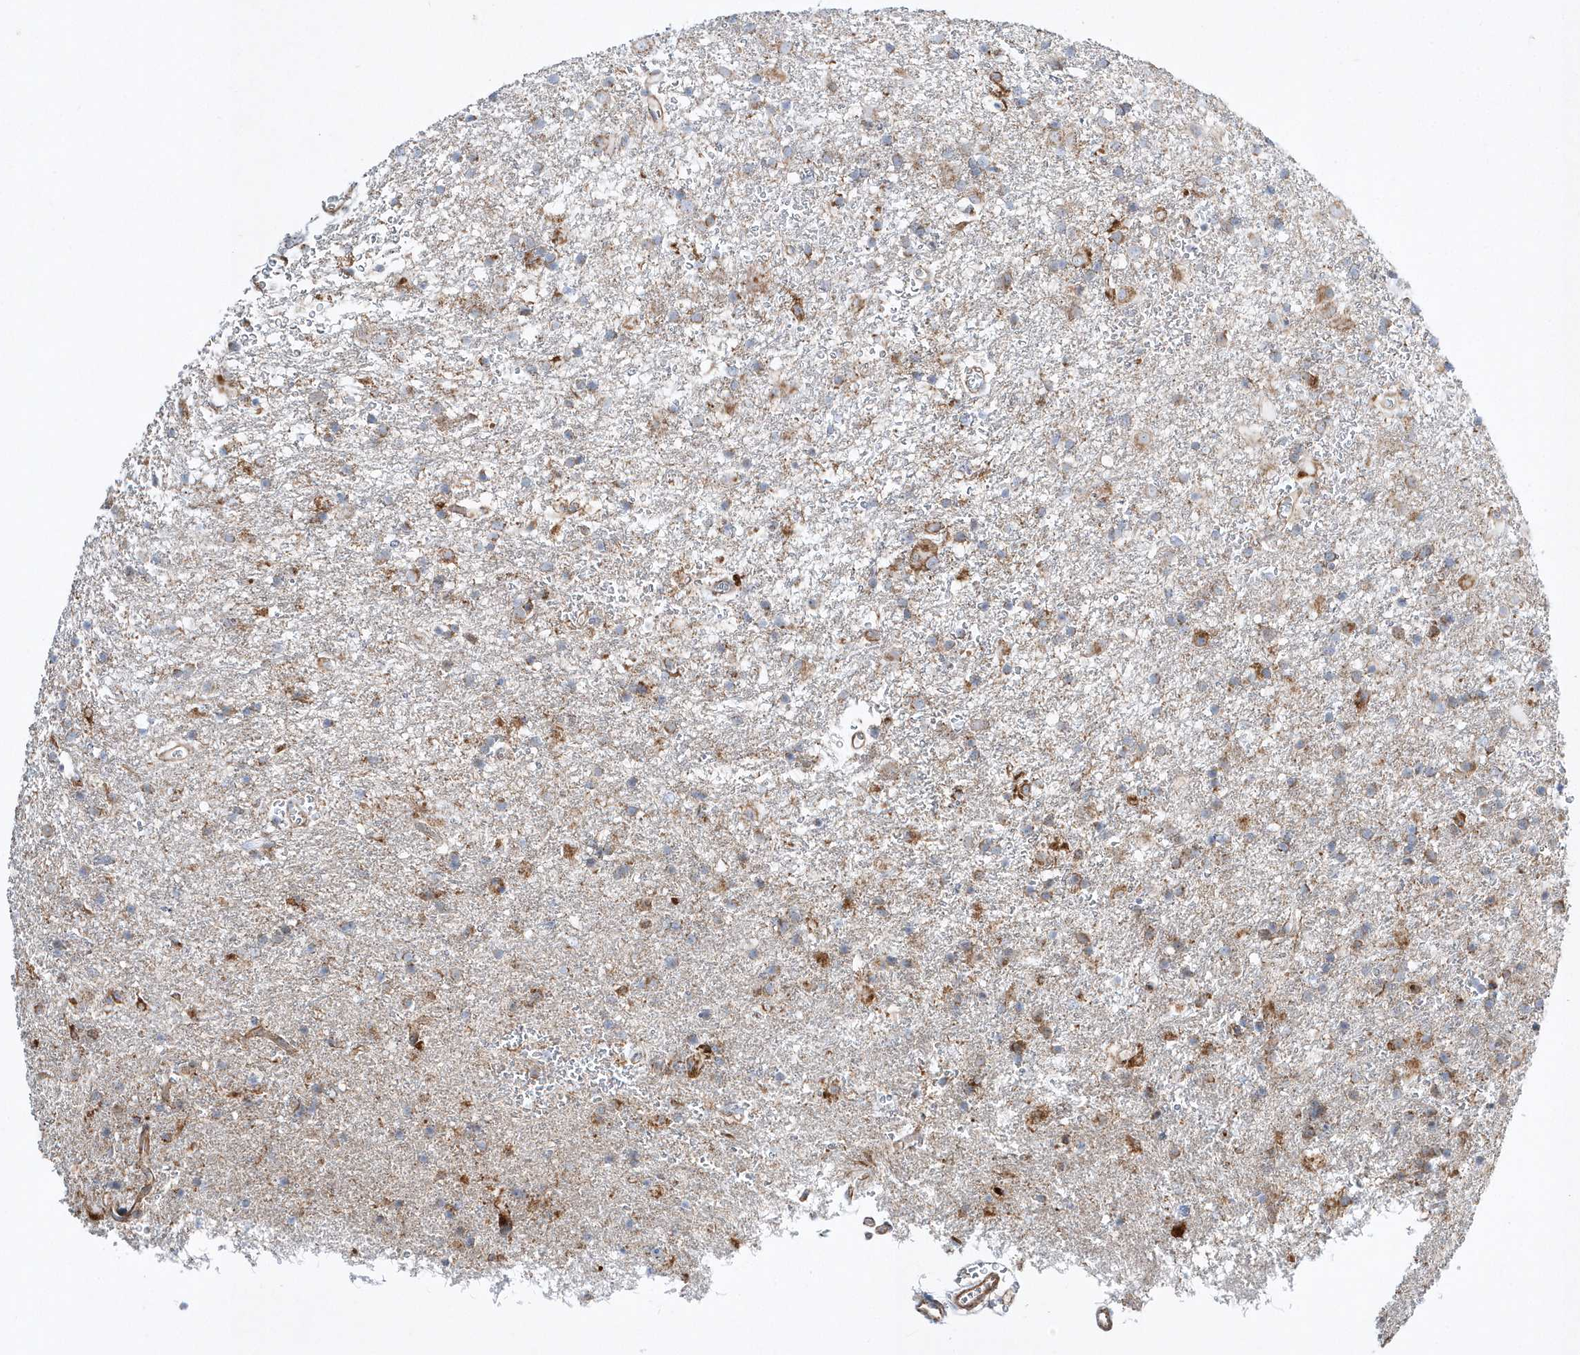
{"staining": {"intensity": "moderate", "quantity": "<25%", "location": "cytoplasmic/membranous"}, "tissue": "glioma", "cell_type": "Tumor cells", "image_type": "cancer", "snomed": [{"axis": "morphology", "description": "Glioma, malignant, Low grade"}, {"axis": "topography", "description": "Brain"}], "caption": "This micrograph shows immunohistochemistry staining of malignant glioma (low-grade), with low moderate cytoplasmic/membranous positivity in approximately <25% of tumor cells.", "gene": "OPA1", "patient": {"sex": "male", "age": 65}}